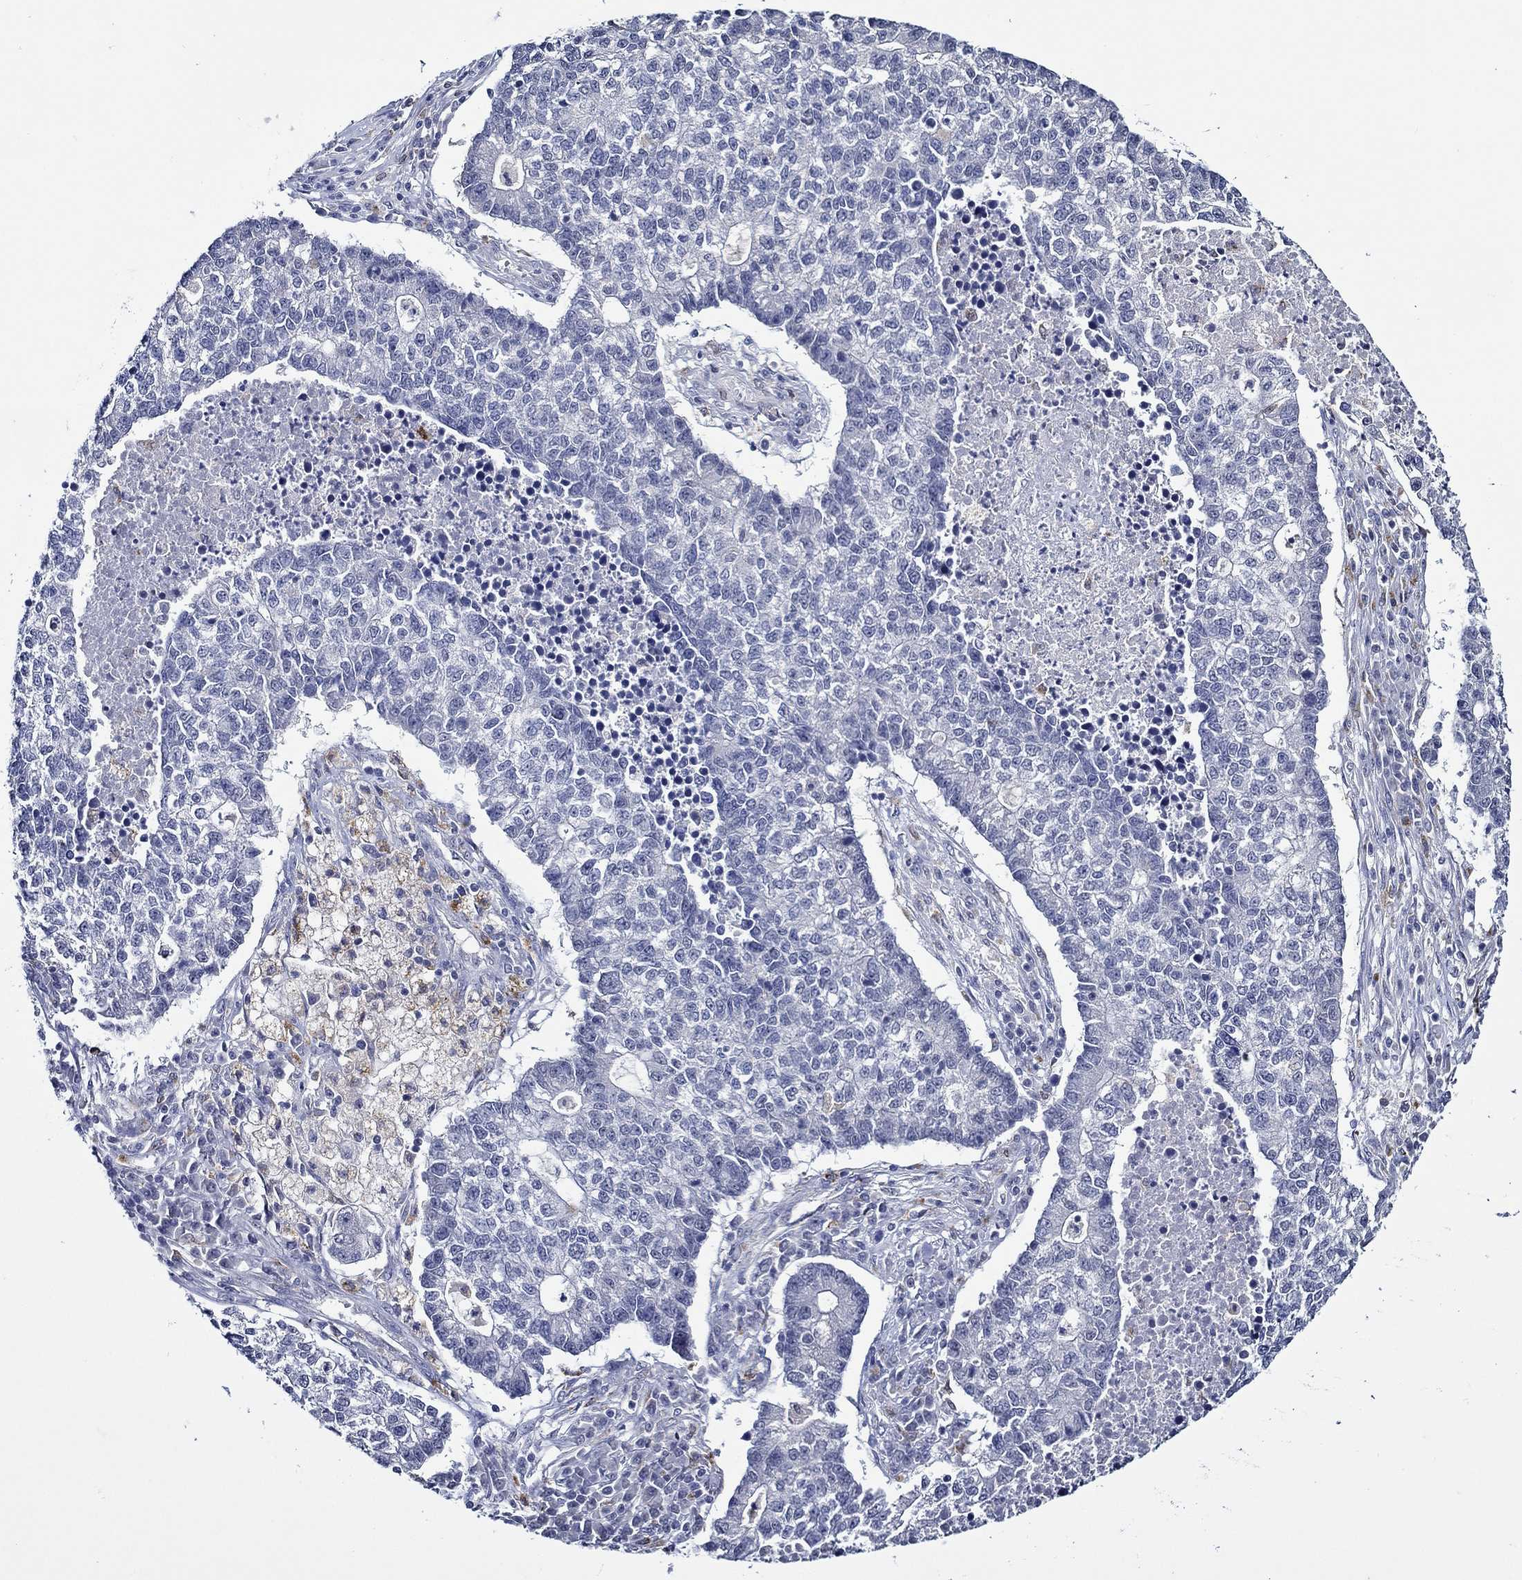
{"staining": {"intensity": "negative", "quantity": "none", "location": "none"}, "tissue": "lung cancer", "cell_type": "Tumor cells", "image_type": "cancer", "snomed": [{"axis": "morphology", "description": "Adenocarcinoma, NOS"}, {"axis": "topography", "description": "Lung"}], "caption": "This image is of adenocarcinoma (lung) stained with immunohistochemistry (IHC) to label a protein in brown with the nuclei are counter-stained blue. There is no expression in tumor cells.", "gene": "GATA2", "patient": {"sex": "male", "age": 57}}